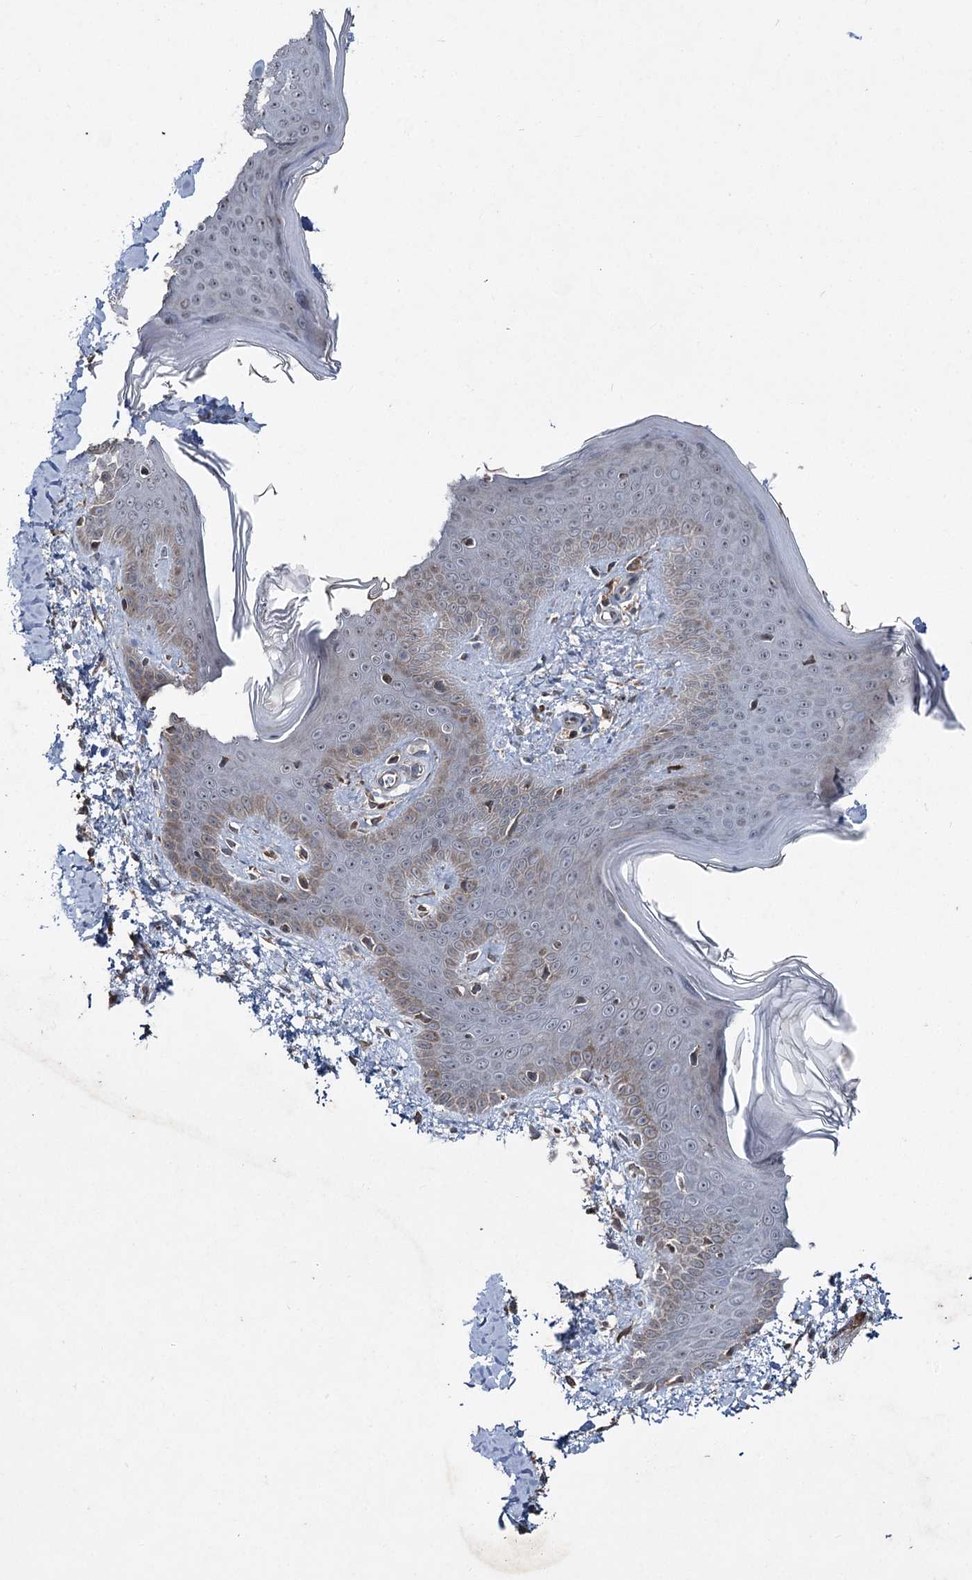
{"staining": {"intensity": "moderate", "quantity": "25%-75%", "location": "cytoplasmic/membranous"}, "tissue": "skin", "cell_type": "Fibroblasts", "image_type": "normal", "snomed": [{"axis": "morphology", "description": "Normal tissue, NOS"}, {"axis": "topography", "description": "Skin"}], "caption": "Immunohistochemistry (DAB (3,3'-diaminobenzidine)) staining of normal human skin exhibits moderate cytoplasmic/membranous protein expression in about 25%-75% of fibroblasts.", "gene": "MAPK8IP2", "patient": {"sex": "male", "age": 36}}